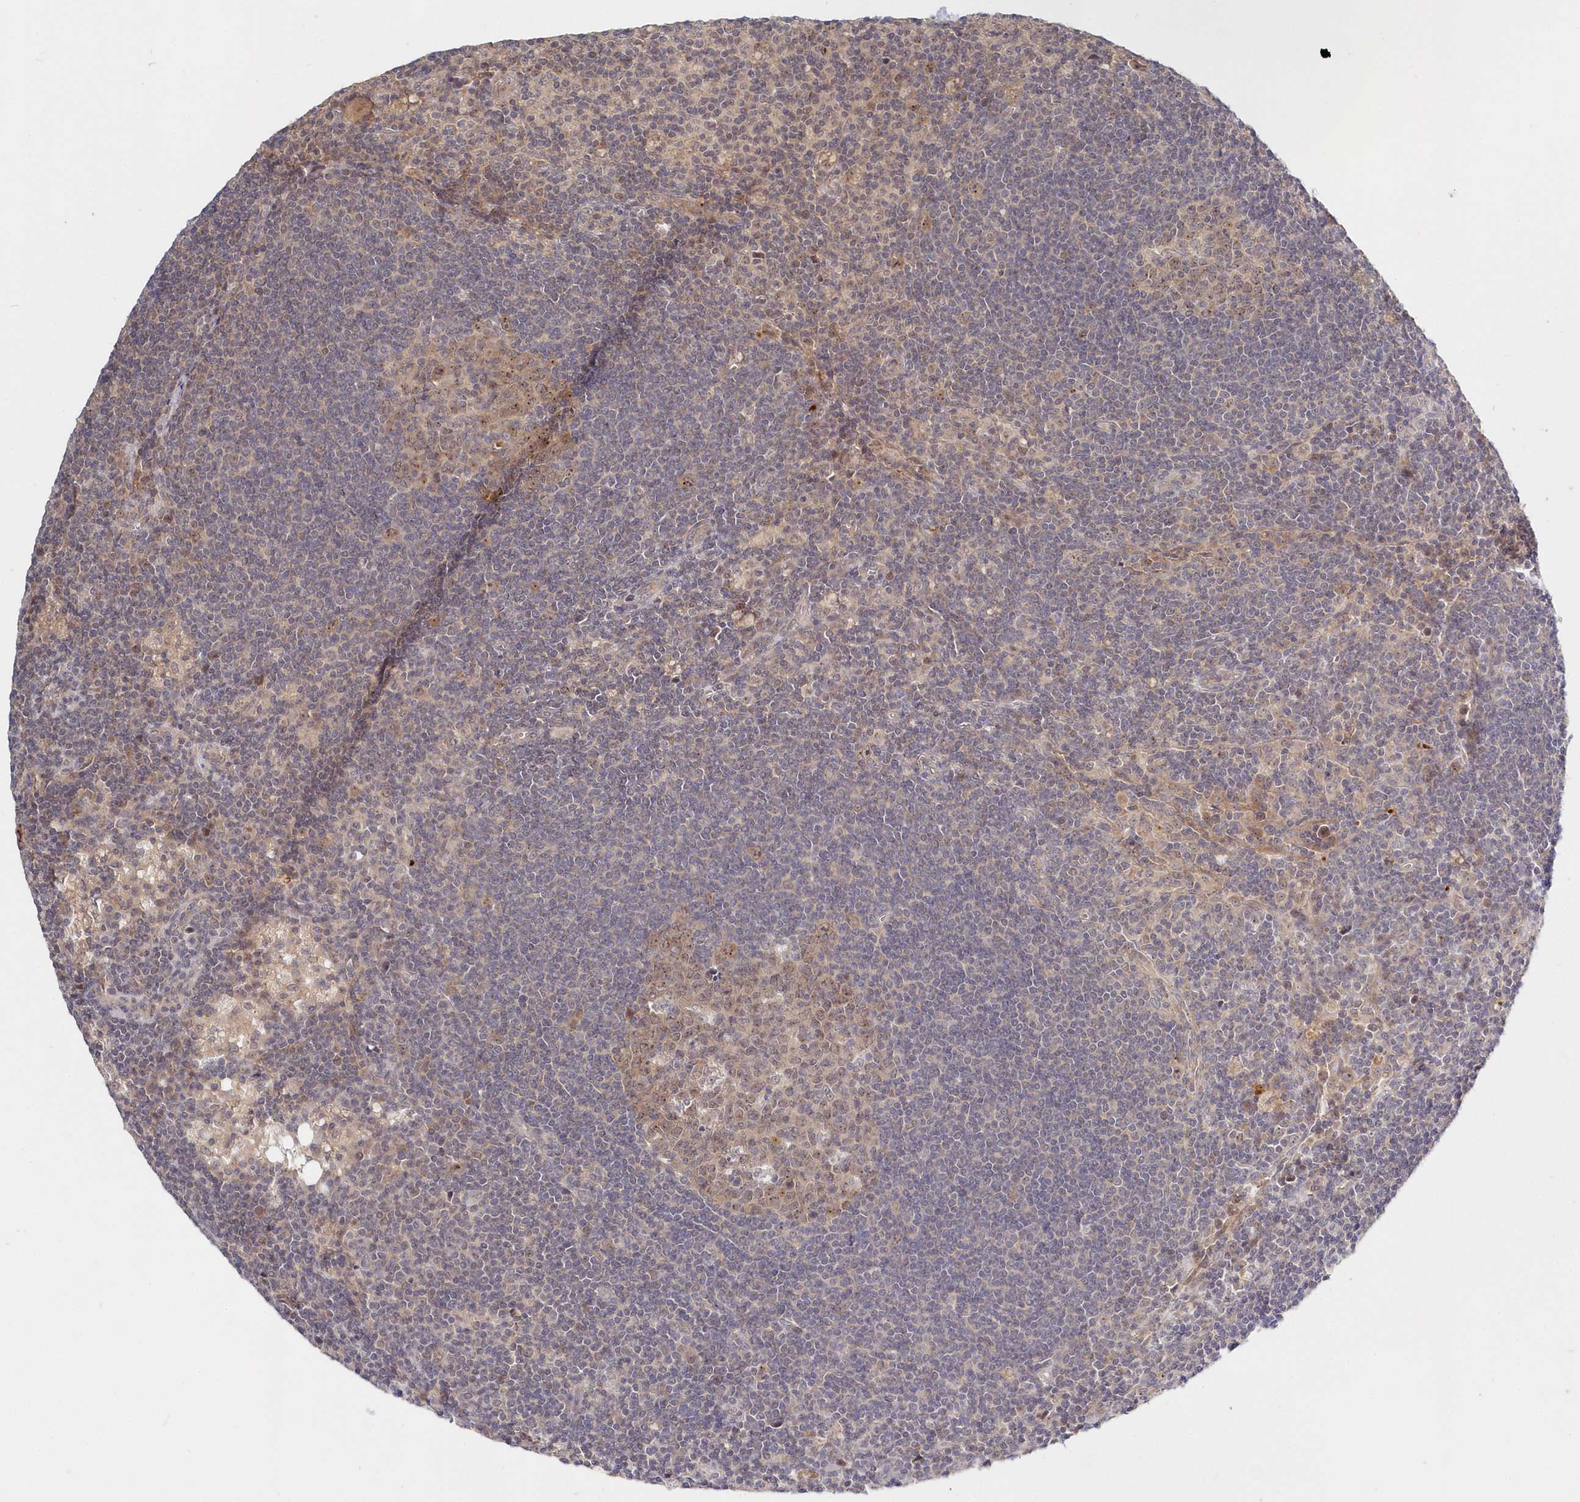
{"staining": {"intensity": "weak", "quantity": "25%-75%", "location": "cytoplasmic/membranous"}, "tissue": "lymph node", "cell_type": "Germinal center cells", "image_type": "normal", "snomed": [{"axis": "morphology", "description": "Normal tissue, NOS"}, {"axis": "topography", "description": "Lymph node"}], "caption": "Normal lymph node demonstrates weak cytoplasmic/membranous positivity in approximately 25%-75% of germinal center cells, visualized by immunohistochemistry.", "gene": "KATNA1", "patient": {"sex": "male", "age": 69}}